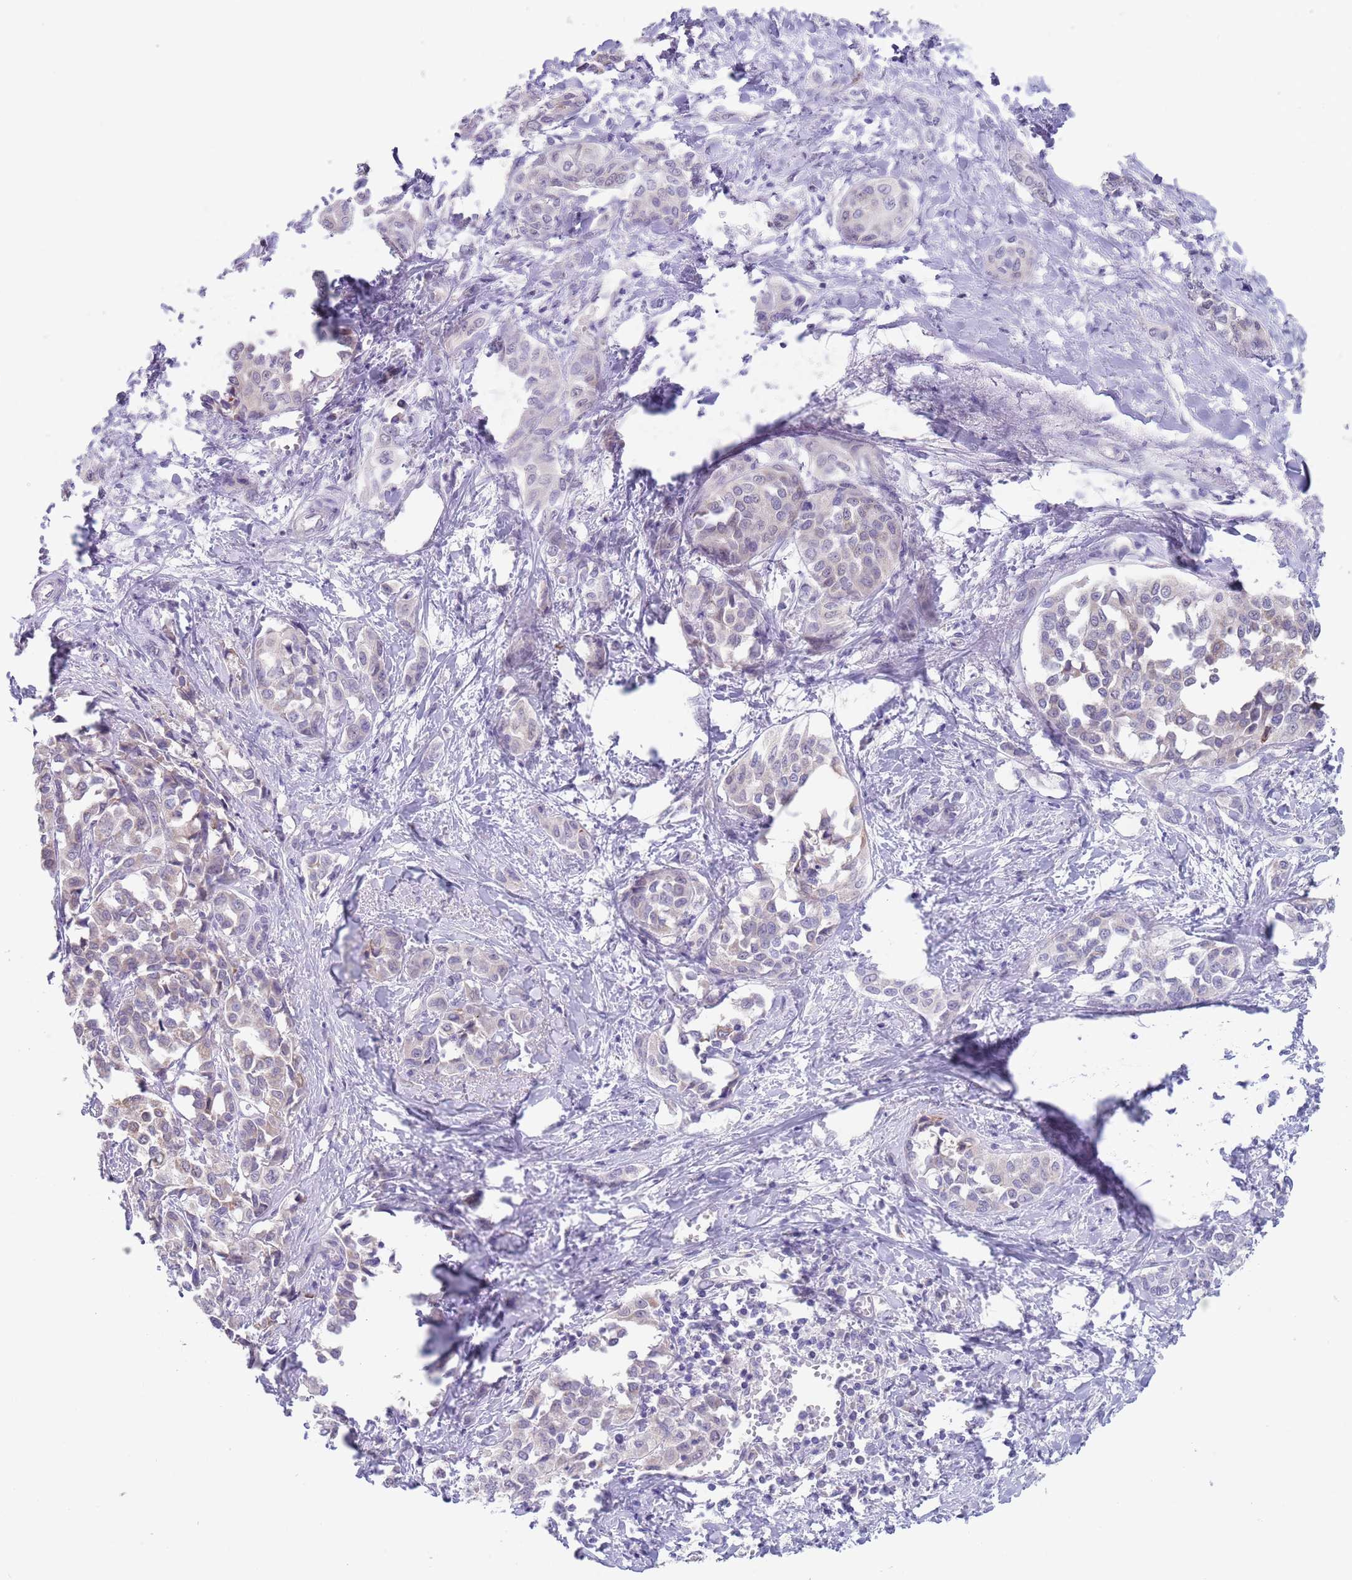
{"staining": {"intensity": "negative", "quantity": "none", "location": "none"}, "tissue": "liver cancer", "cell_type": "Tumor cells", "image_type": "cancer", "snomed": [{"axis": "morphology", "description": "Cholangiocarcinoma"}, {"axis": "topography", "description": "Liver"}], "caption": "This is an immunohistochemistry micrograph of liver cancer (cholangiocarcinoma). There is no staining in tumor cells.", "gene": "SPIRE2", "patient": {"sex": "female", "age": 77}}